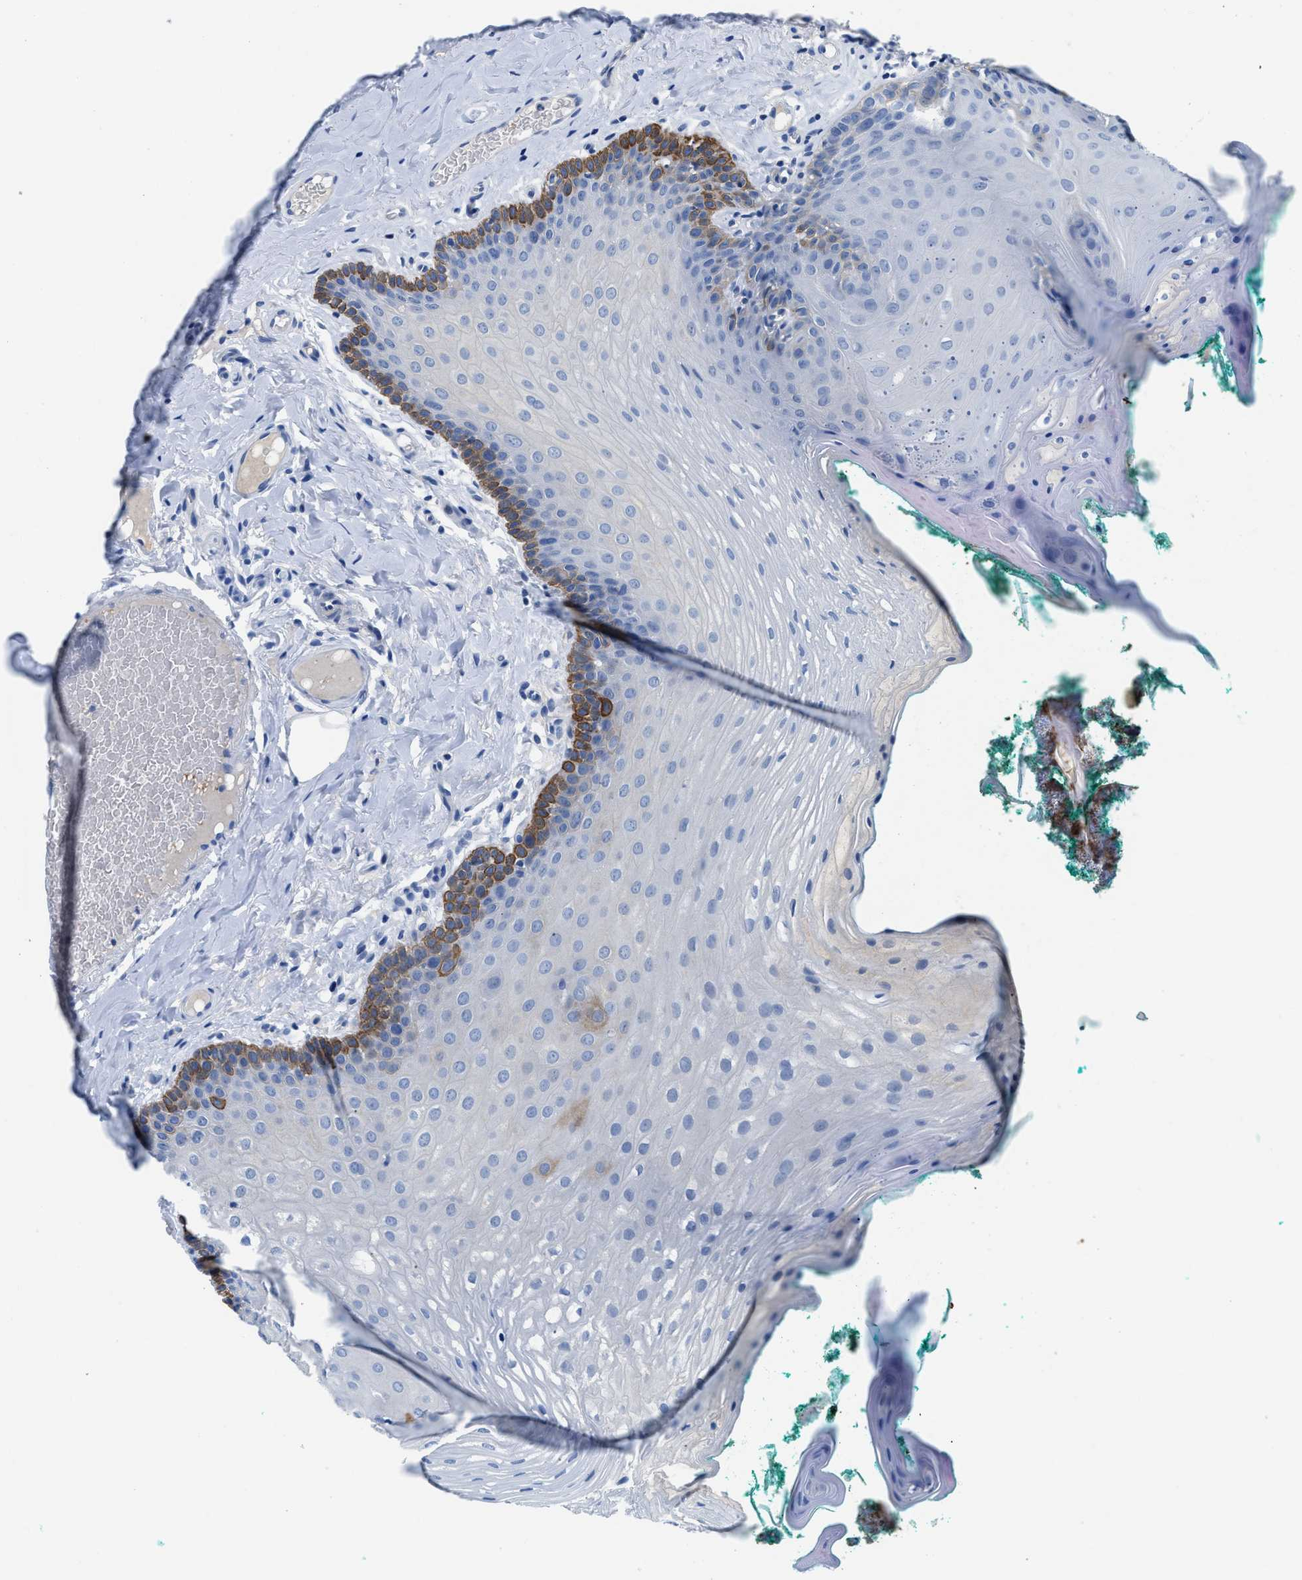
{"staining": {"intensity": "strong", "quantity": "<25%", "location": "cytoplasmic/membranous"}, "tissue": "oral mucosa", "cell_type": "Squamous epithelial cells", "image_type": "normal", "snomed": [{"axis": "morphology", "description": "Normal tissue, NOS"}, {"axis": "topography", "description": "Oral tissue"}], "caption": "Protein expression analysis of unremarkable oral mucosa displays strong cytoplasmic/membranous staining in approximately <25% of squamous epithelial cells. (Brightfield microscopy of DAB IHC at high magnification).", "gene": "SLC10A6", "patient": {"sex": "male", "age": 58}}